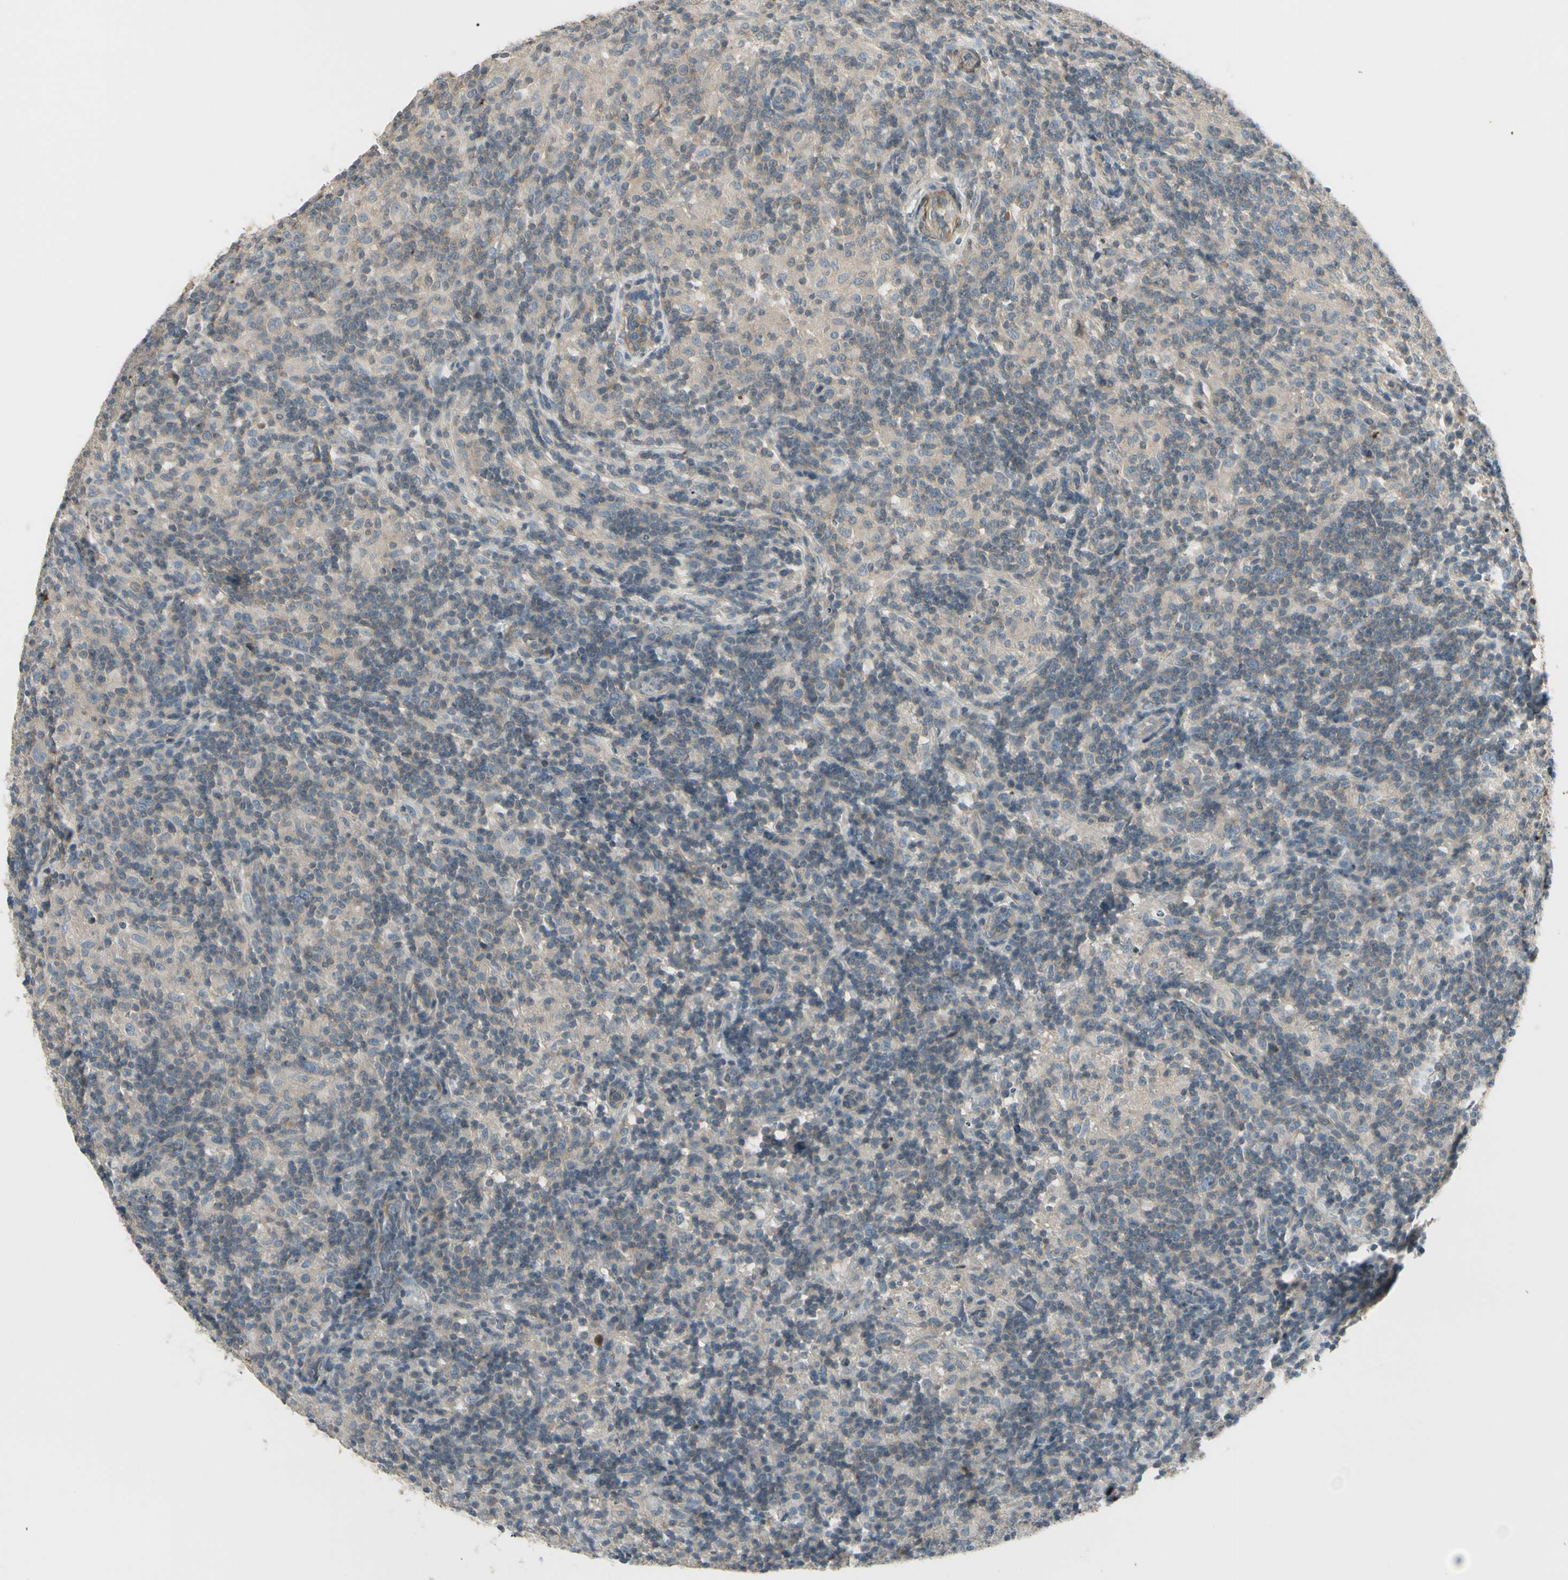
{"staining": {"intensity": "negative", "quantity": "none", "location": "none"}, "tissue": "lymphoma", "cell_type": "Tumor cells", "image_type": "cancer", "snomed": [{"axis": "morphology", "description": "Hodgkin's disease, NOS"}, {"axis": "topography", "description": "Lymph node"}], "caption": "Tumor cells are negative for protein expression in human Hodgkin's disease.", "gene": "PPP3CB", "patient": {"sex": "male", "age": 70}}